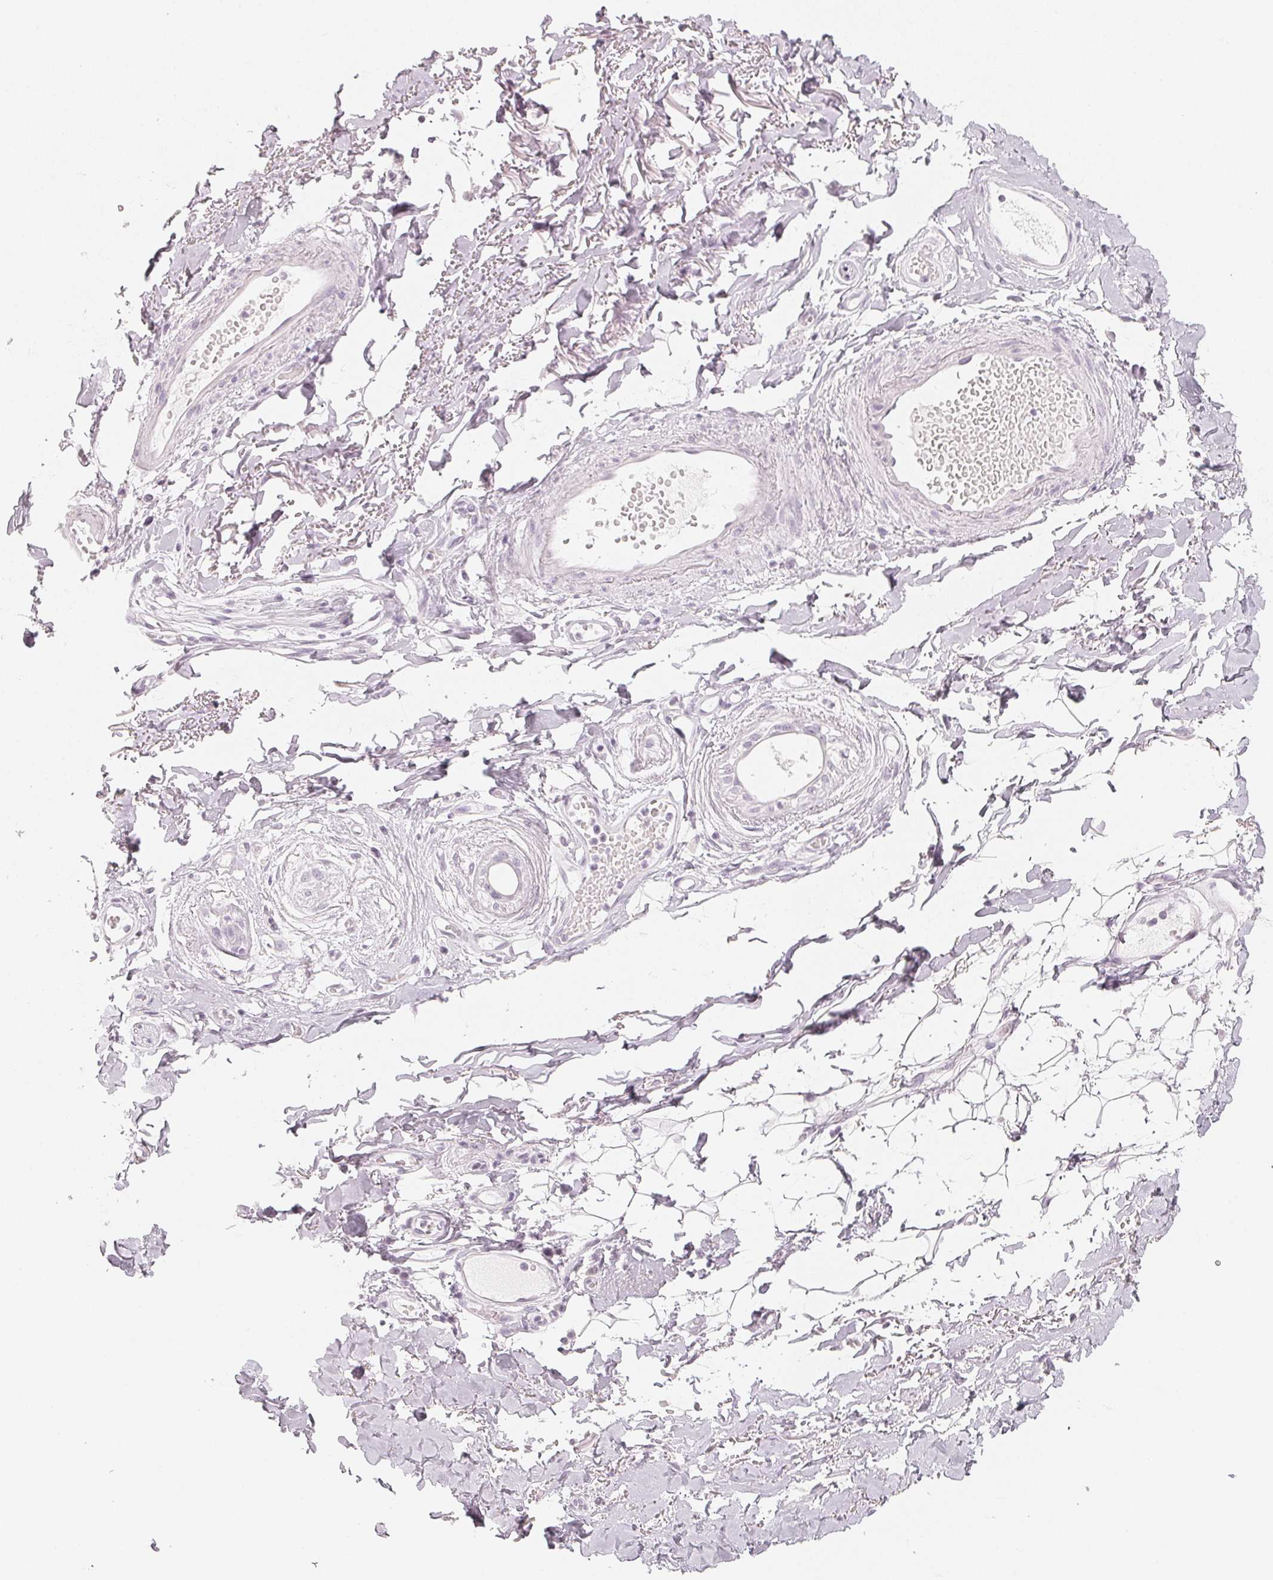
{"staining": {"intensity": "negative", "quantity": "none", "location": "none"}, "tissue": "adipose tissue", "cell_type": "Adipocytes", "image_type": "normal", "snomed": [{"axis": "morphology", "description": "Normal tissue, NOS"}, {"axis": "topography", "description": "Anal"}, {"axis": "topography", "description": "Peripheral nerve tissue"}], "caption": "This is an immunohistochemistry (IHC) image of benign adipose tissue. There is no expression in adipocytes.", "gene": "SLC22A8", "patient": {"sex": "male", "age": 78}}